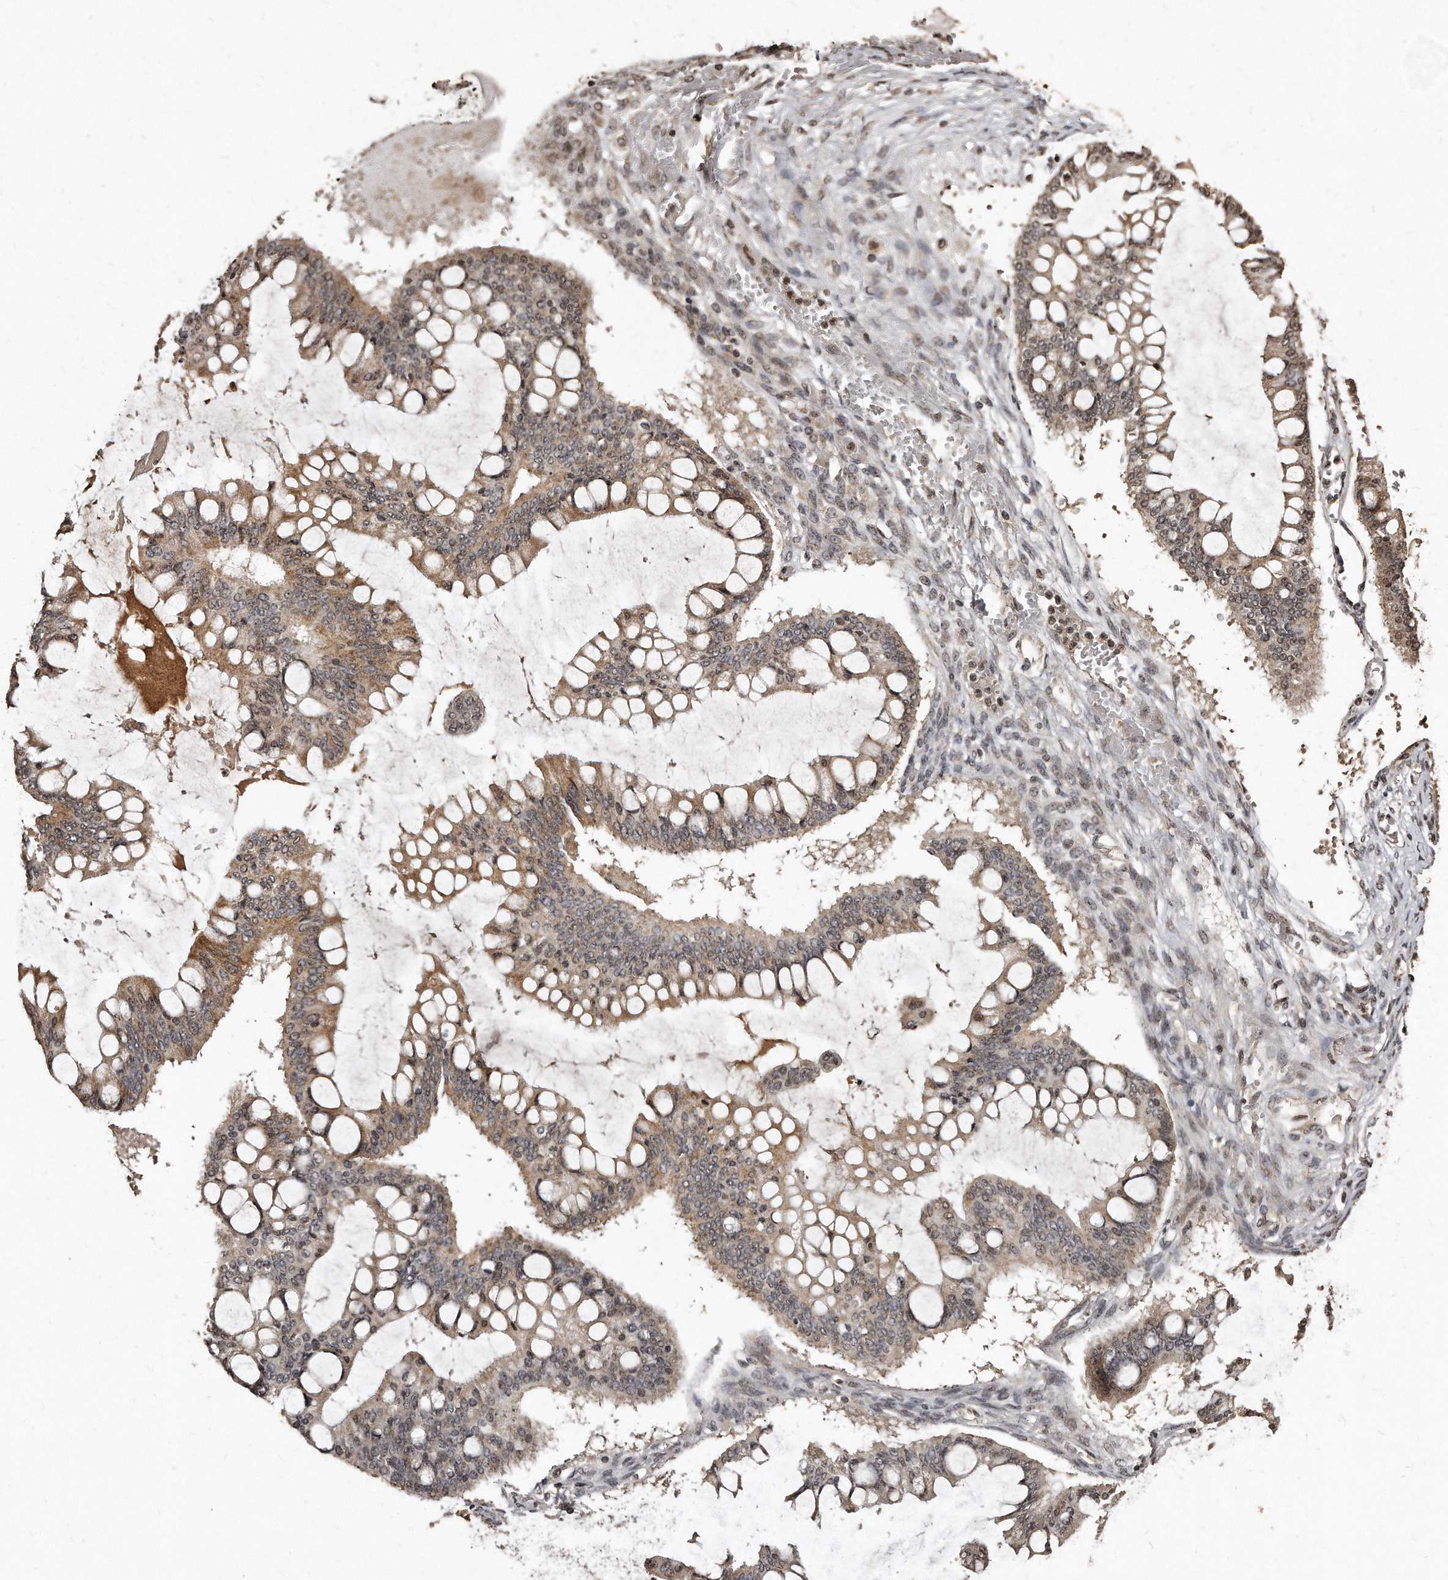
{"staining": {"intensity": "moderate", "quantity": "25%-75%", "location": "cytoplasmic/membranous,nuclear"}, "tissue": "ovarian cancer", "cell_type": "Tumor cells", "image_type": "cancer", "snomed": [{"axis": "morphology", "description": "Cystadenocarcinoma, mucinous, NOS"}, {"axis": "topography", "description": "Ovary"}], "caption": "Tumor cells demonstrate moderate cytoplasmic/membranous and nuclear expression in approximately 25%-75% of cells in mucinous cystadenocarcinoma (ovarian).", "gene": "TSHR", "patient": {"sex": "female", "age": 73}}